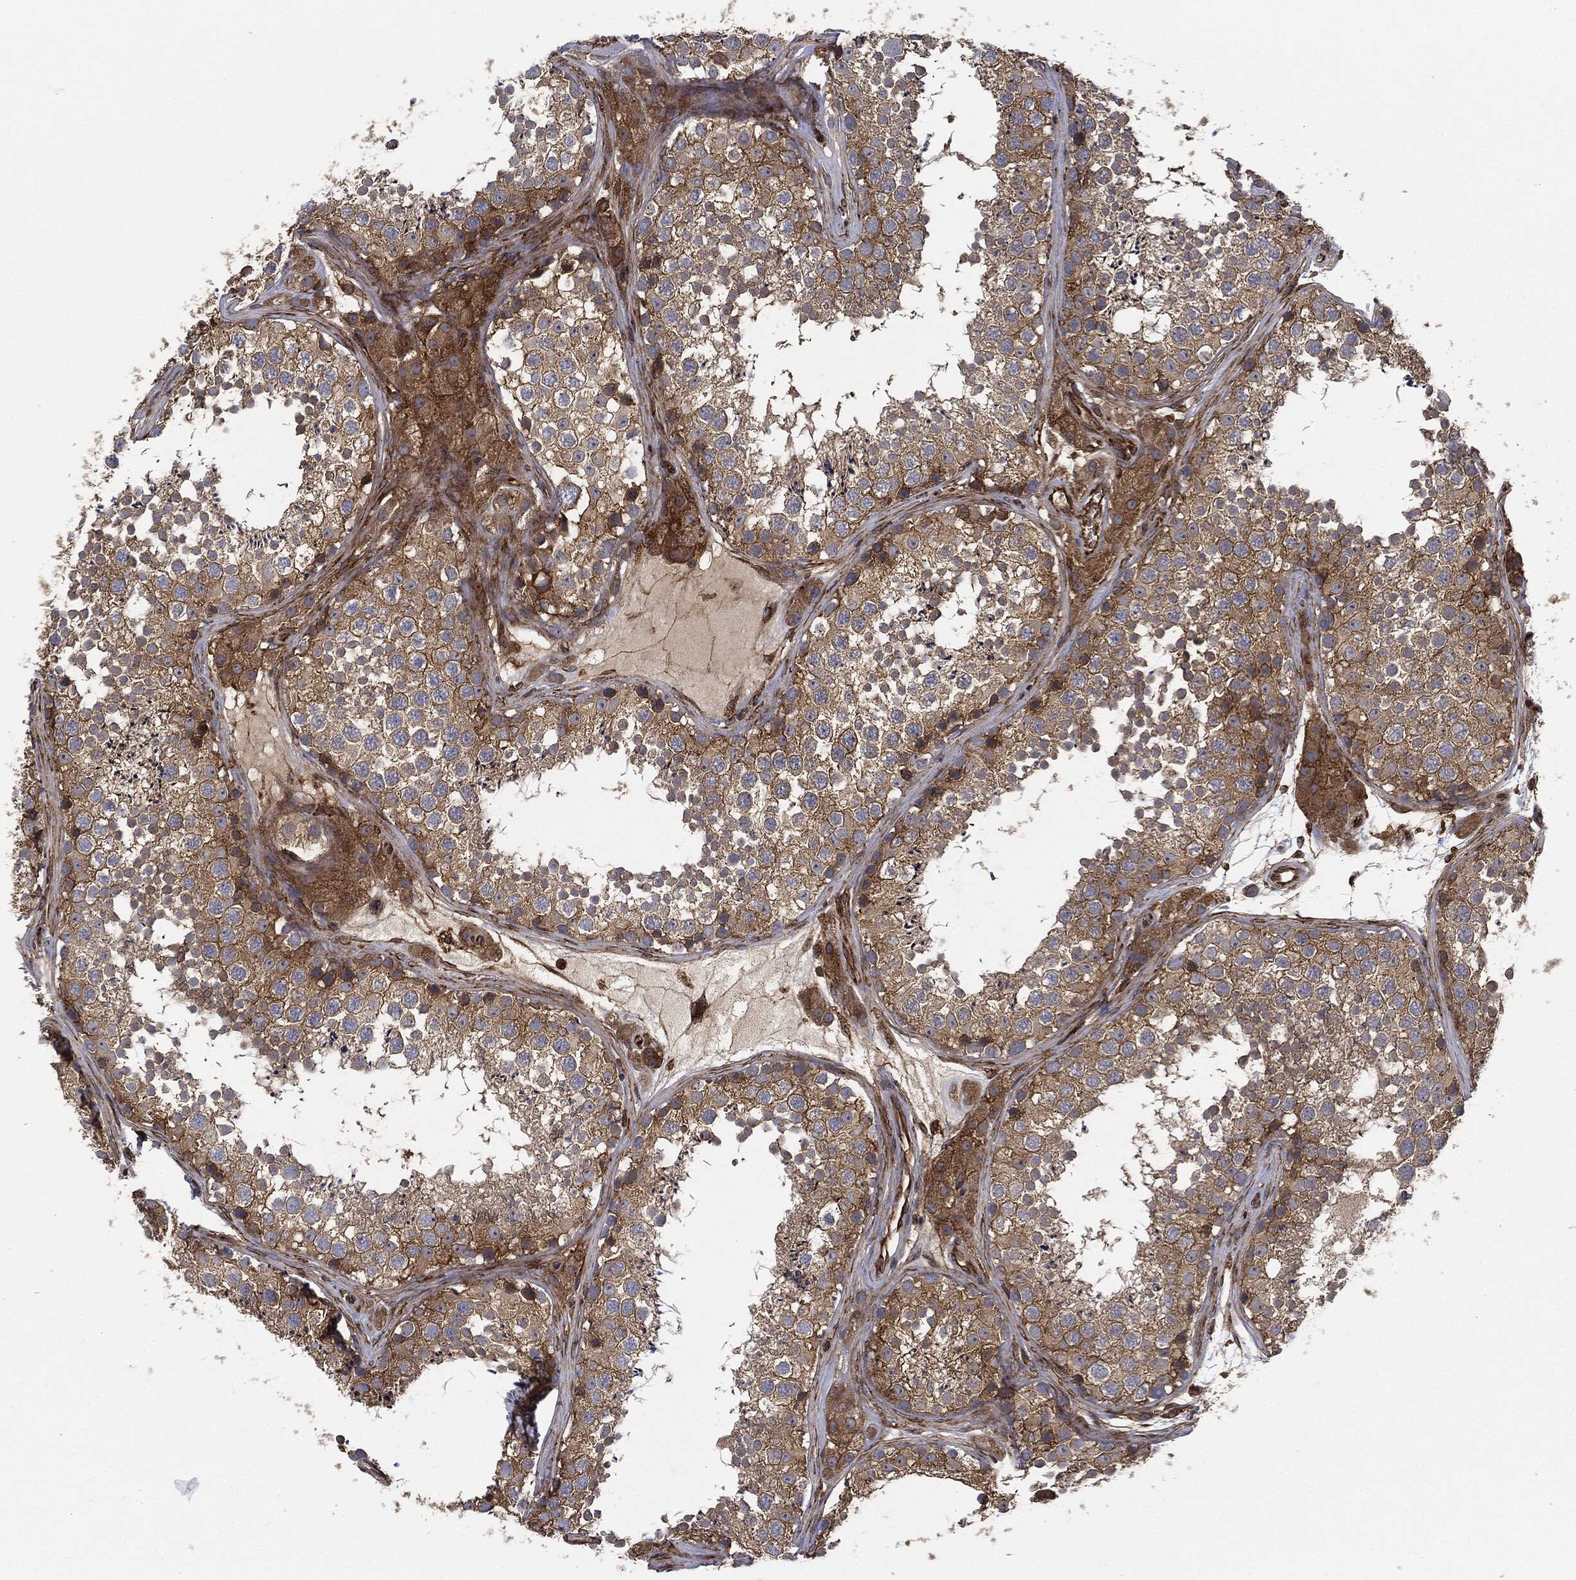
{"staining": {"intensity": "moderate", "quantity": "25%-75%", "location": "cytoplasmic/membranous"}, "tissue": "testis", "cell_type": "Cells in seminiferous ducts", "image_type": "normal", "snomed": [{"axis": "morphology", "description": "Normal tissue, NOS"}, {"axis": "topography", "description": "Testis"}], "caption": "Protein staining of benign testis shows moderate cytoplasmic/membranous expression in approximately 25%-75% of cells in seminiferous ducts. (DAB = brown stain, brightfield microscopy at high magnification).", "gene": "EIF2AK2", "patient": {"sex": "male", "age": 41}}